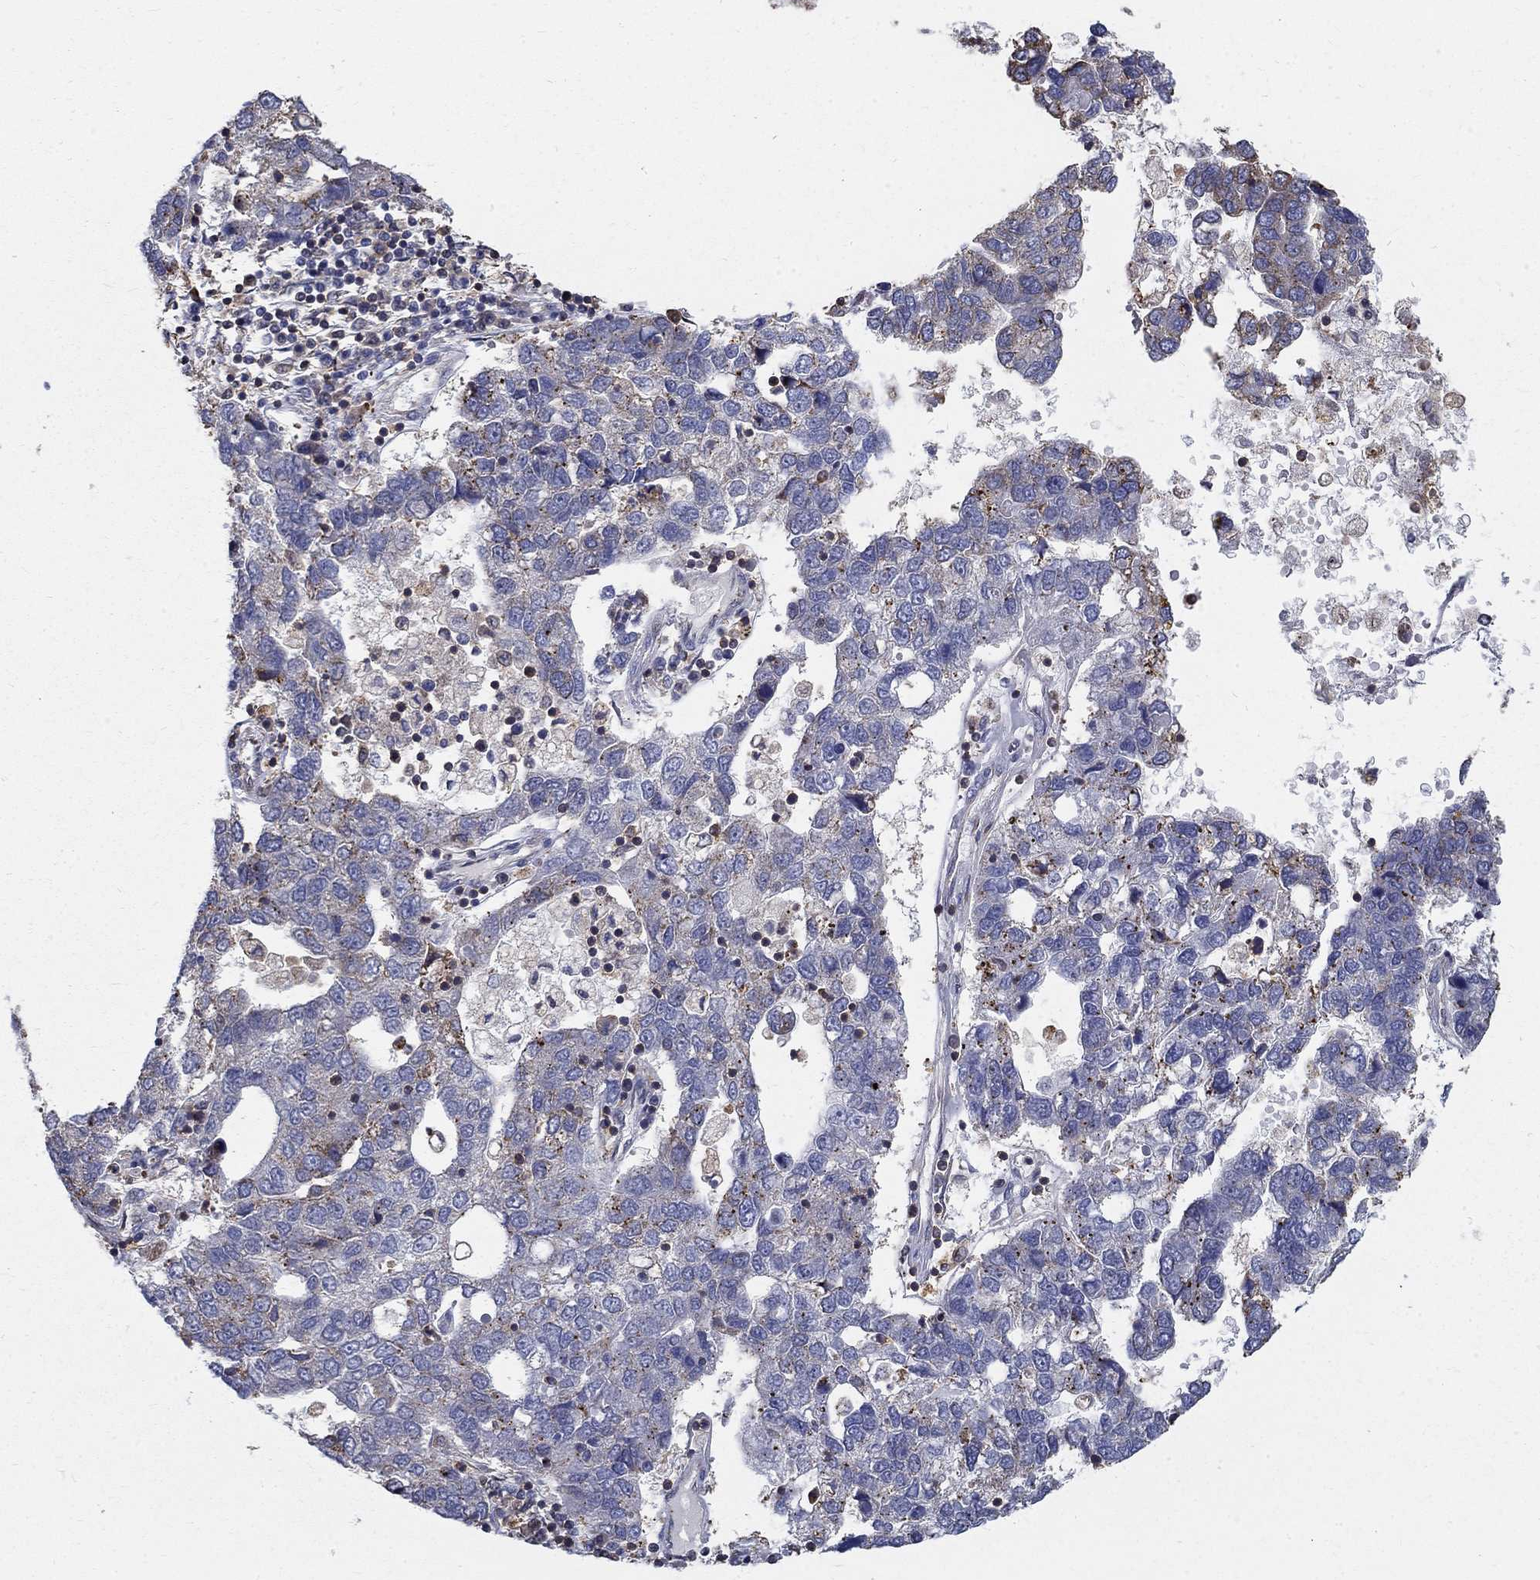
{"staining": {"intensity": "negative", "quantity": "none", "location": "none"}, "tissue": "pancreatic cancer", "cell_type": "Tumor cells", "image_type": "cancer", "snomed": [{"axis": "morphology", "description": "Adenocarcinoma, NOS"}, {"axis": "topography", "description": "Pancreas"}], "caption": "Human pancreatic cancer stained for a protein using IHC displays no expression in tumor cells.", "gene": "AGAP2", "patient": {"sex": "female", "age": 61}}